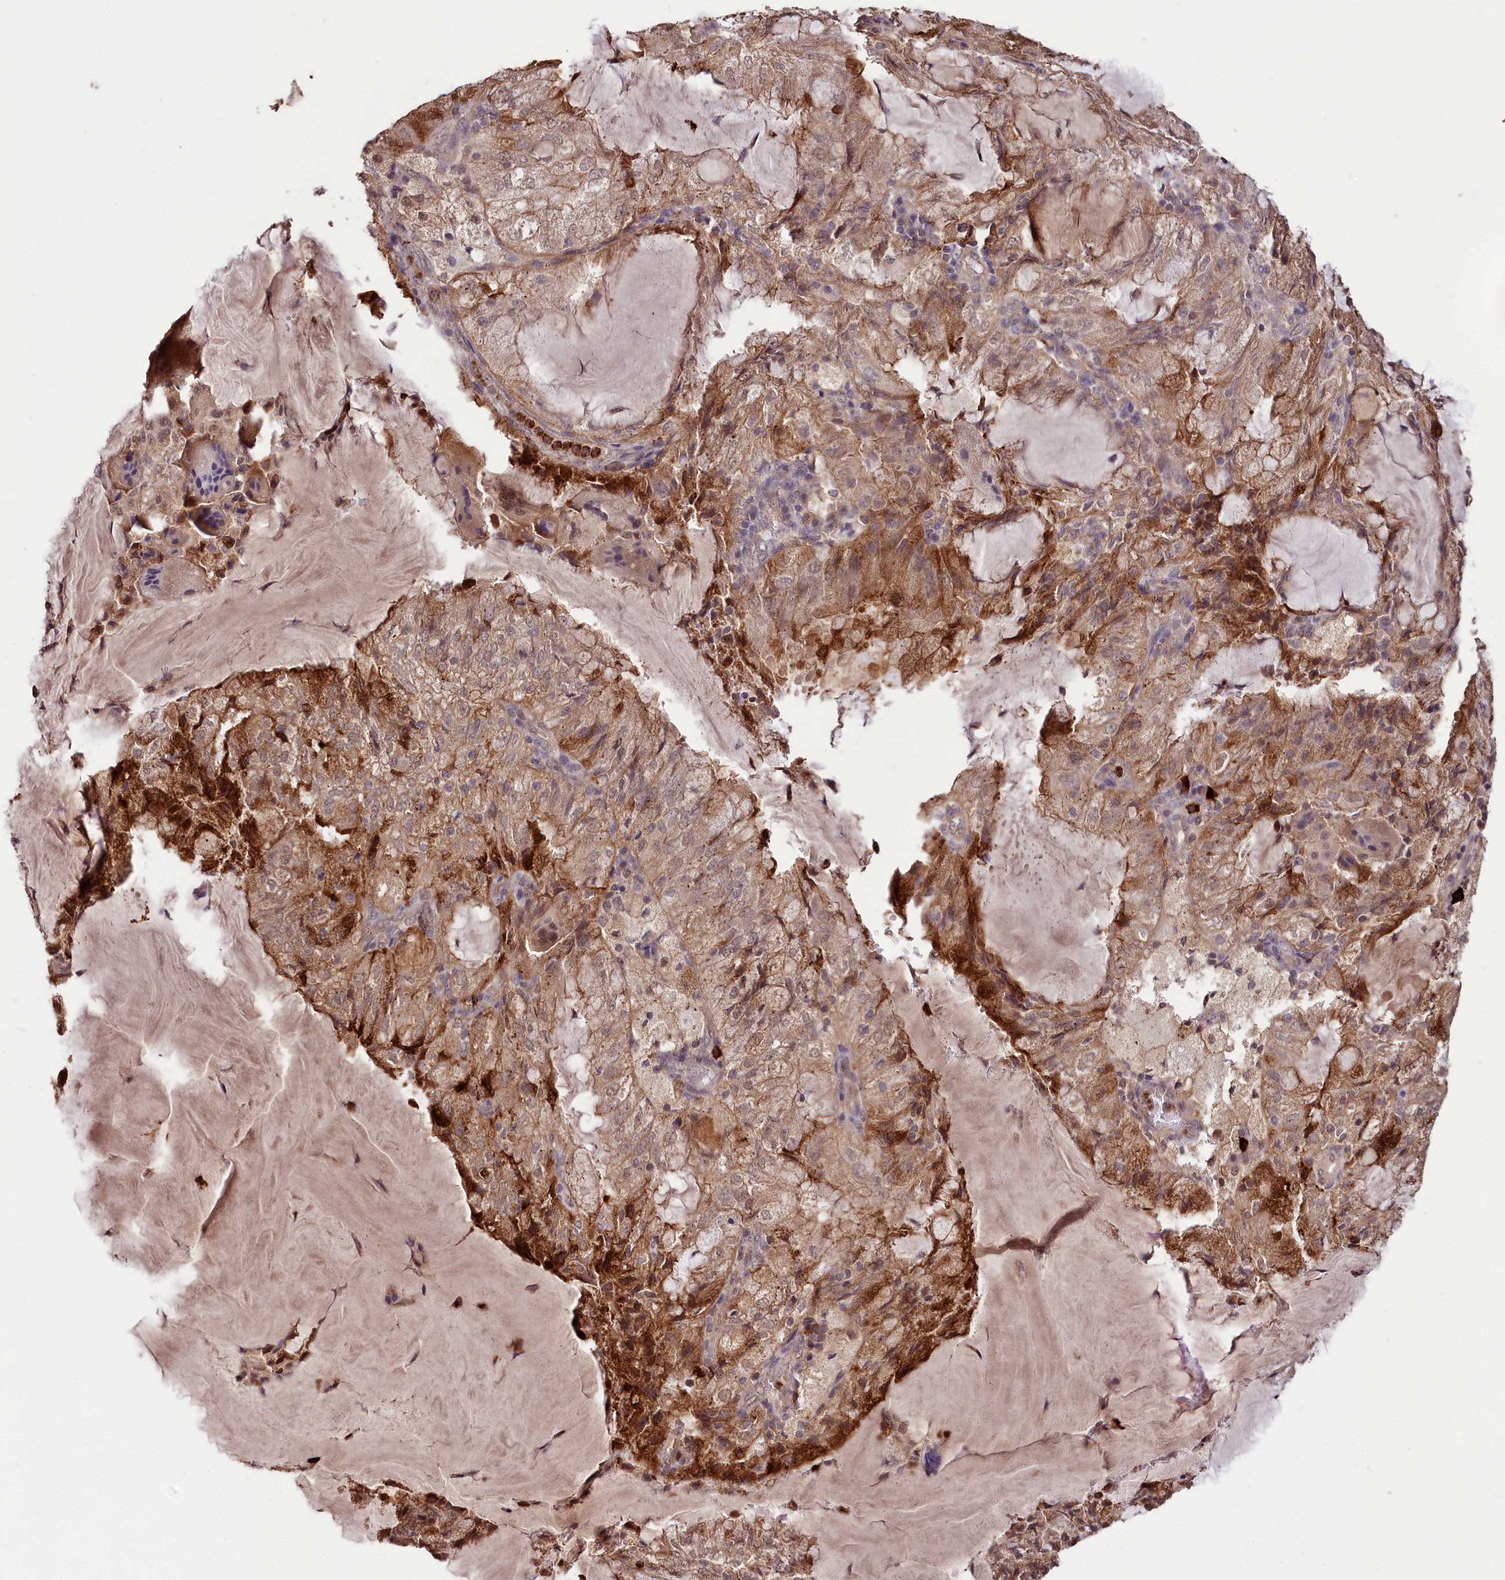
{"staining": {"intensity": "moderate", "quantity": "25%-75%", "location": "cytoplasmic/membranous"}, "tissue": "endometrial cancer", "cell_type": "Tumor cells", "image_type": "cancer", "snomed": [{"axis": "morphology", "description": "Adenocarcinoma, NOS"}, {"axis": "topography", "description": "Endometrium"}], "caption": "This is an image of IHC staining of endometrial cancer, which shows moderate staining in the cytoplasmic/membranous of tumor cells.", "gene": "KLRB1", "patient": {"sex": "female", "age": 81}}